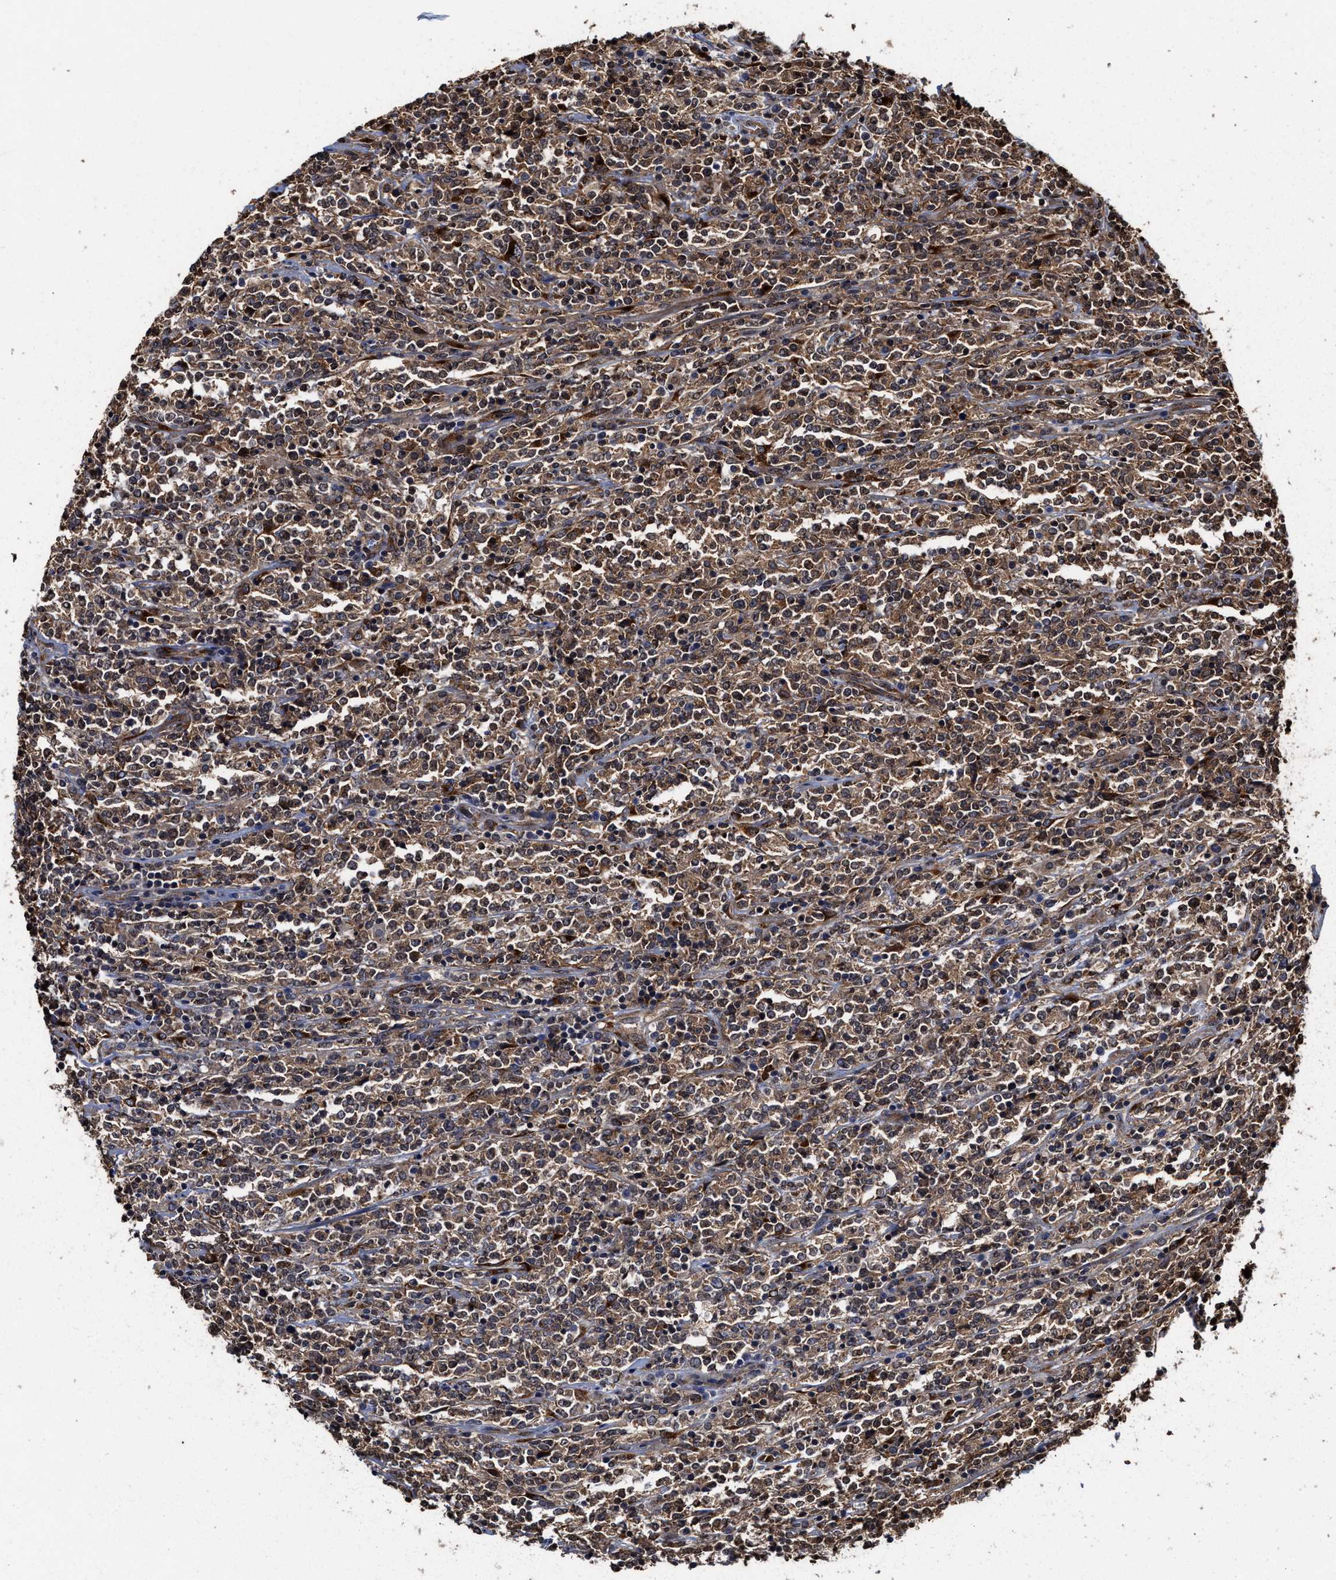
{"staining": {"intensity": "moderate", "quantity": ">75%", "location": "cytoplasmic/membranous,nuclear"}, "tissue": "lymphoma", "cell_type": "Tumor cells", "image_type": "cancer", "snomed": [{"axis": "morphology", "description": "Malignant lymphoma, non-Hodgkin's type, High grade"}, {"axis": "topography", "description": "Soft tissue"}], "caption": "A brown stain highlights moderate cytoplasmic/membranous and nuclear expression of a protein in high-grade malignant lymphoma, non-Hodgkin's type tumor cells.", "gene": "SEPTIN2", "patient": {"sex": "male", "age": 18}}